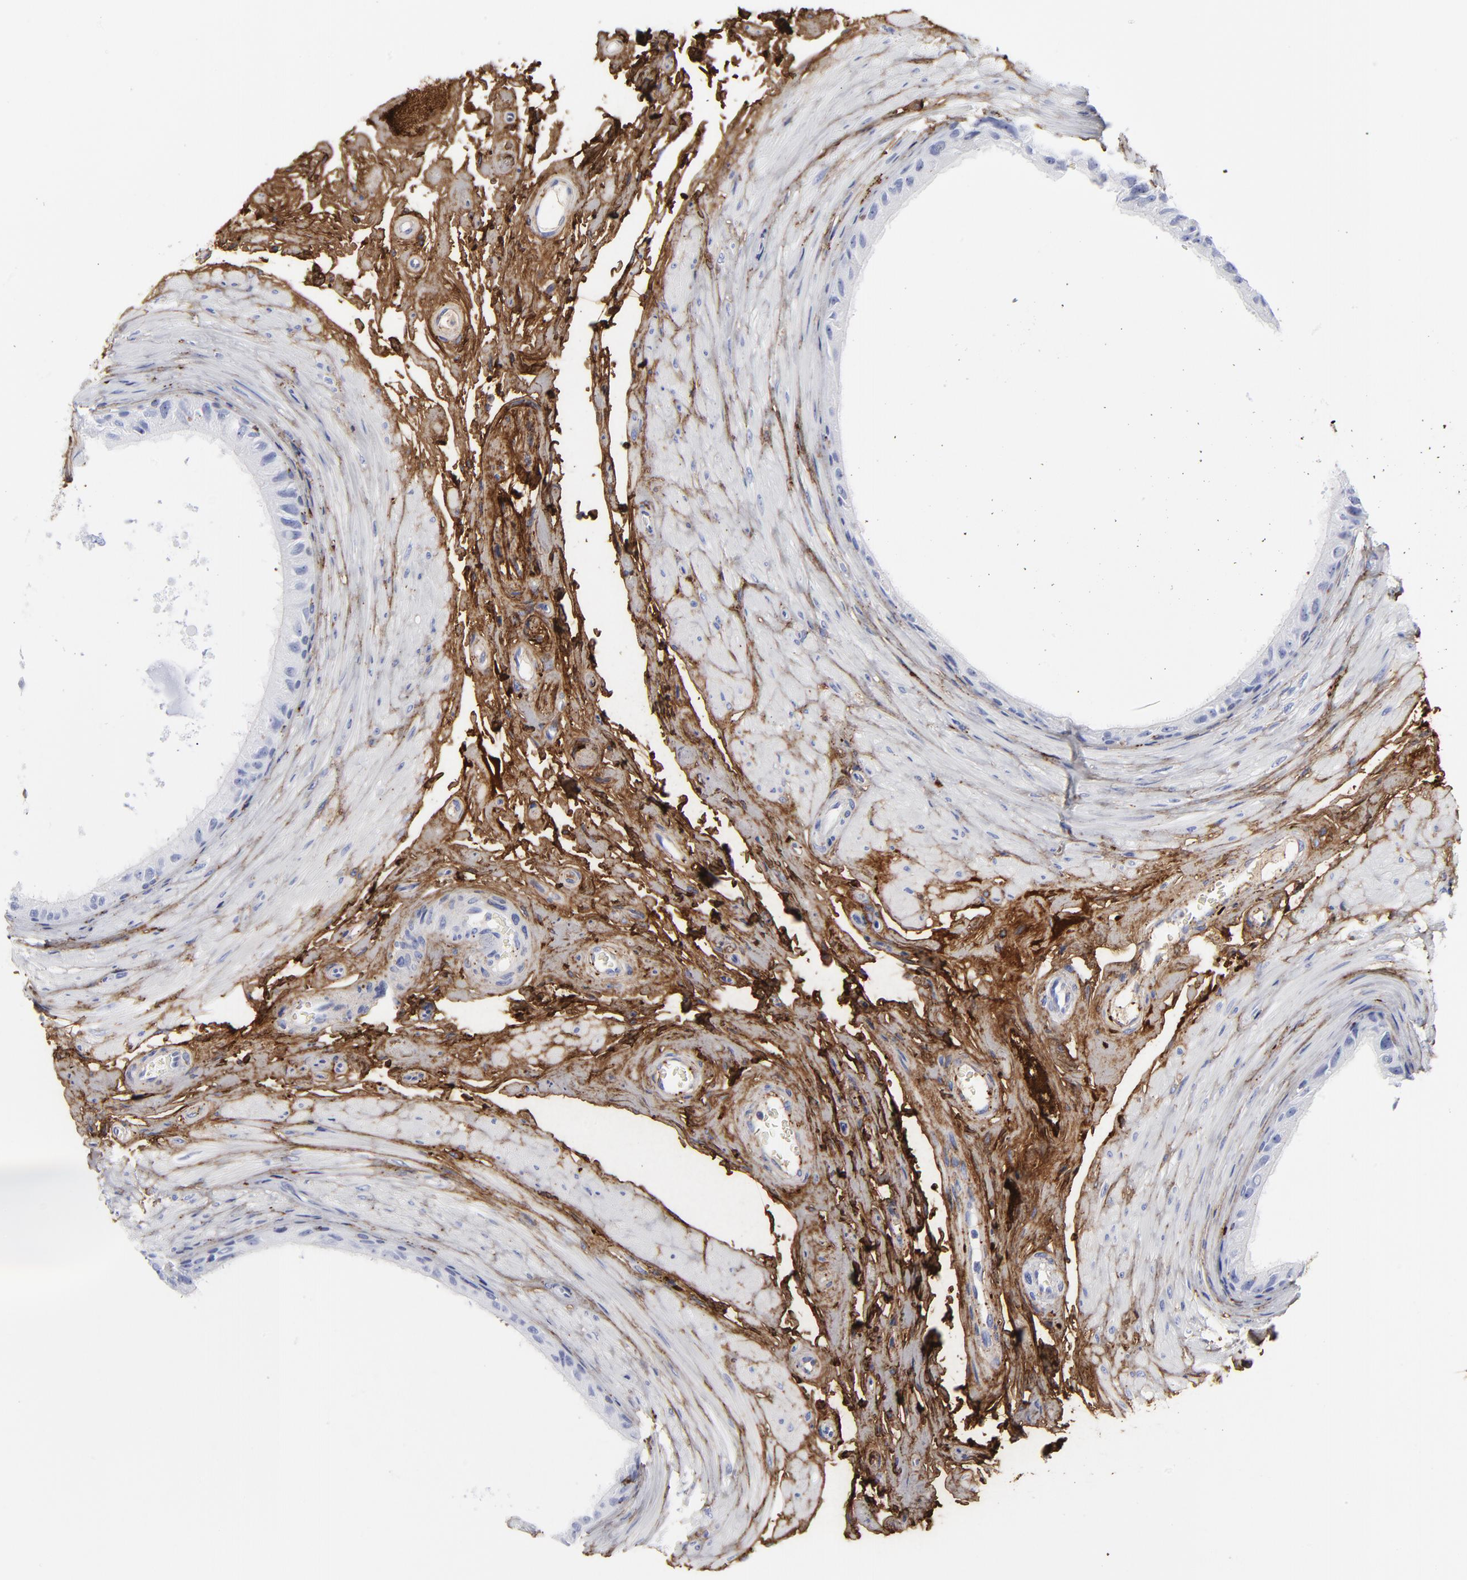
{"staining": {"intensity": "negative", "quantity": "none", "location": "none"}, "tissue": "epididymis", "cell_type": "Glandular cells", "image_type": "normal", "snomed": [{"axis": "morphology", "description": "Normal tissue, NOS"}, {"axis": "topography", "description": "Epididymis"}], "caption": "The IHC micrograph has no significant positivity in glandular cells of epididymis.", "gene": "DCN", "patient": {"sex": "male", "age": 68}}